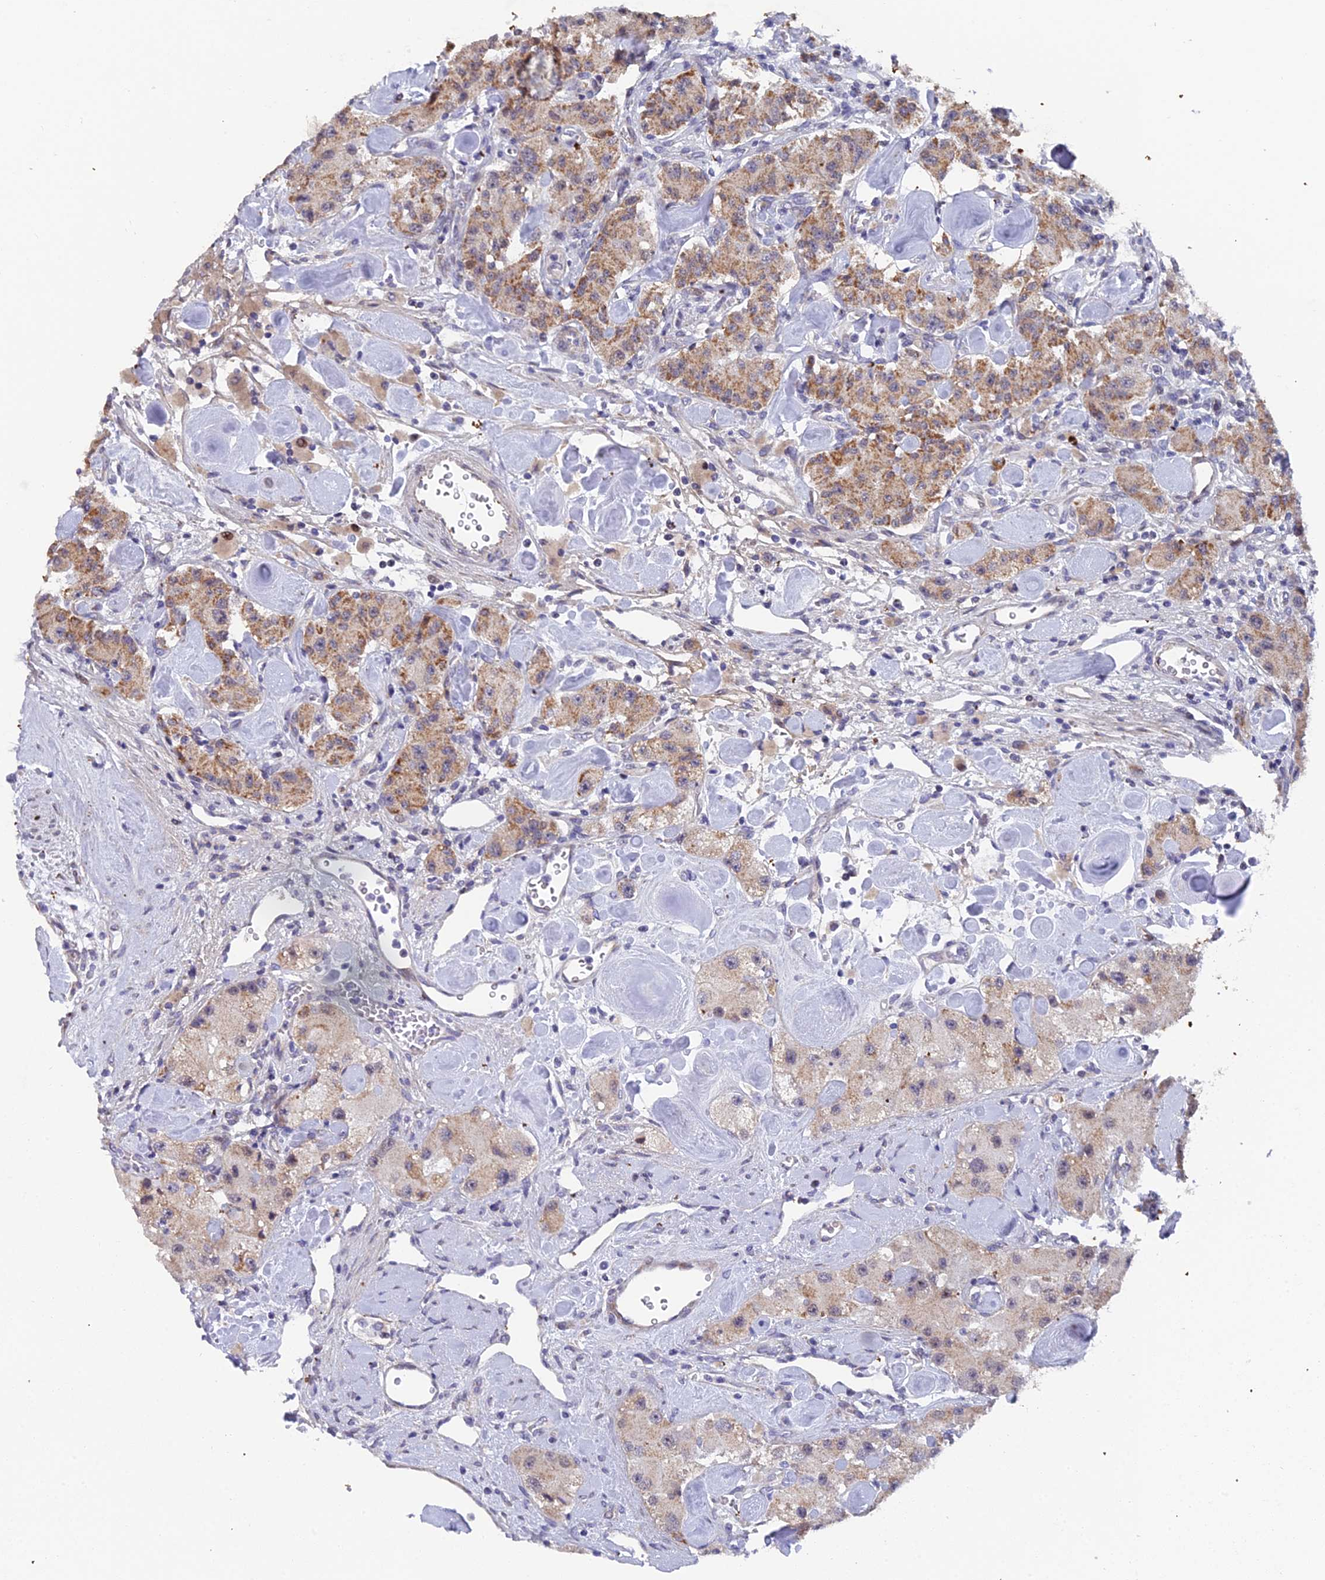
{"staining": {"intensity": "moderate", "quantity": ">75%", "location": "cytoplasmic/membranous"}, "tissue": "carcinoid", "cell_type": "Tumor cells", "image_type": "cancer", "snomed": [{"axis": "morphology", "description": "Carcinoid, malignant, NOS"}, {"axis": "topography", "description": "Pancreas"}], "caption": "Brown immunohistochemical staining in carcinoid displays moderate cytoplasmic/membranous staining in about >75% of tumor cells. The staining was performed using DAB (3,3'-diaminobenzidine), with brown indicating positive protein expression. Nuclei are stained blue with hematoxylin.", "gene": "XKR9", "patient": {"sex": "male", "age": 41}}